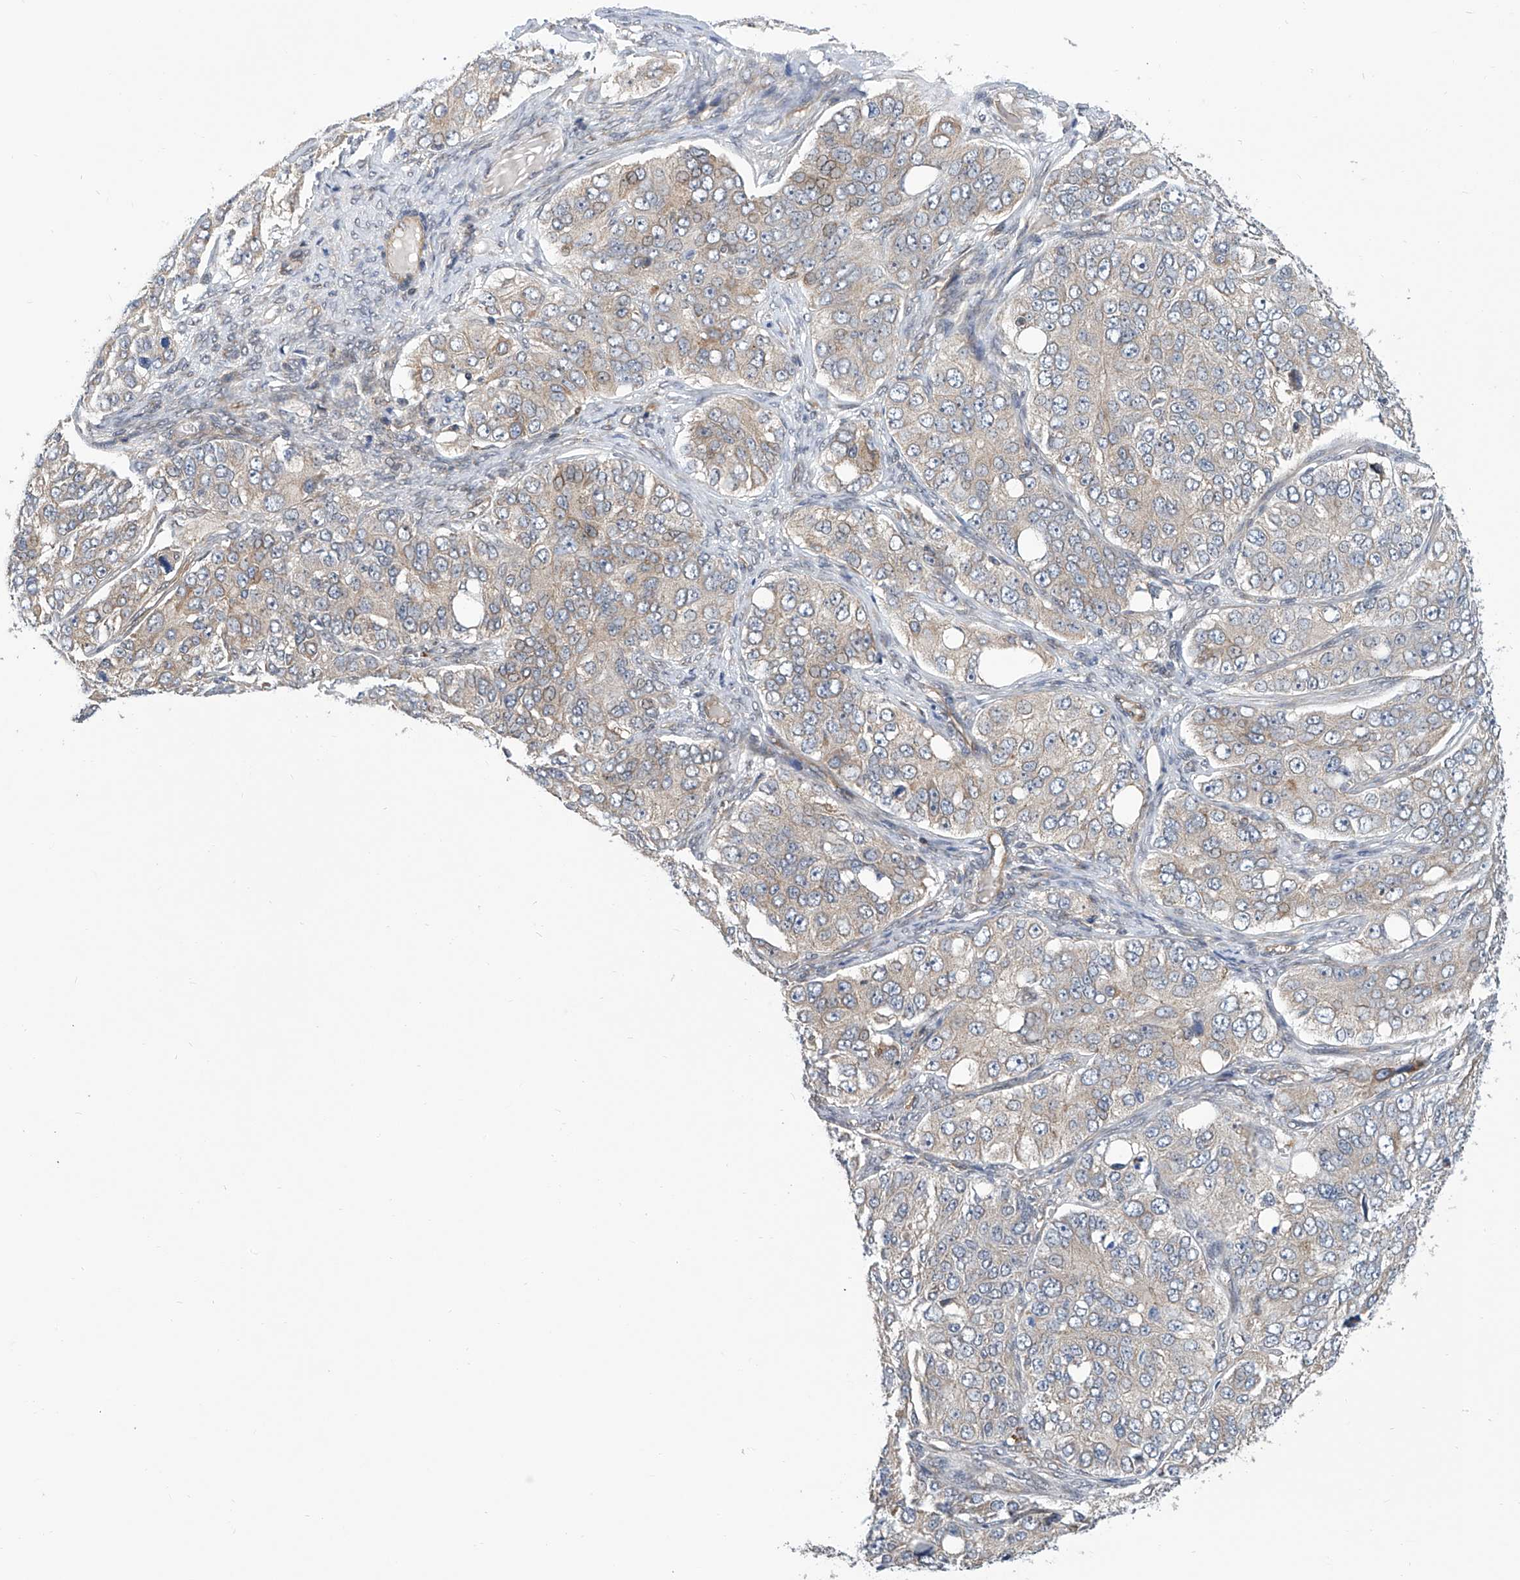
{"staining": {"intensity": "weak", "quantity": "<25%", "location": "cytoplasmic/membranous"}, "tissue": "ovarian cancer", "cell_type": "Tumor cells", "image_type": "cancer", "snomed": [{"axis": "morphology", "description": "Carcinoma, endometroid"}, {"axis": "topography", "description": "Ovary"}], "caption": "Immunohistochemistry (IHC) photomicrograph of neoplastic tissue: human ovarian endometroid carcinoma stained with DAB (3,3'-diaminobenzidine) reveals no significant protein positivity in tumor cells.", "gene": "EIF2D", "patient": {"sex": "female", "age": 51}}